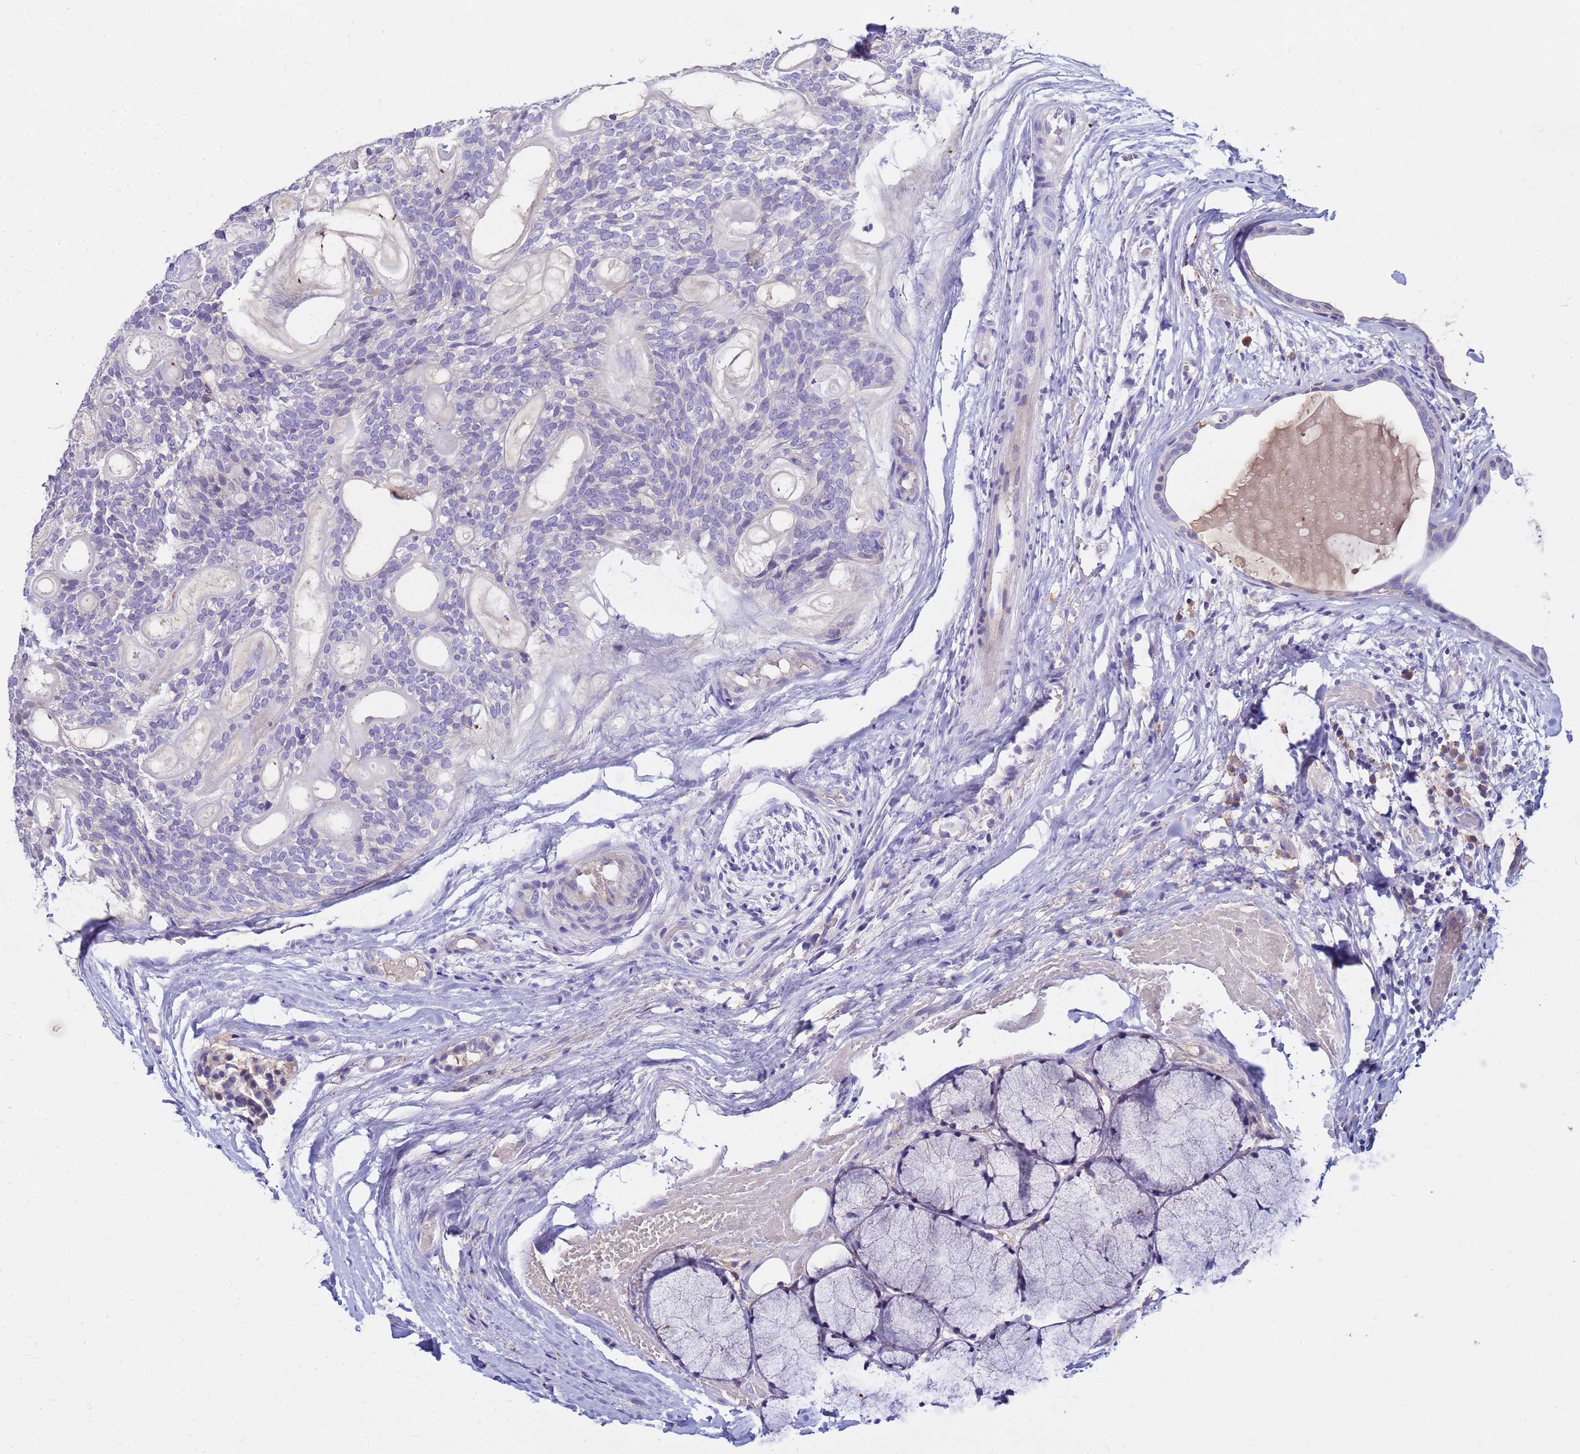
{"staining": {"intensity": "negative", "quantity": "none", "location": "none"}, "tissue": "head and neck cancer", "cell_type": "Tumor cells", "image_type": "cancer", "snomed": [{"axis": "morphology", "description": "Adenocarcinoma, NOS"}, {"axis": "topography", "description": "Head-Neck"}], "caption": "High magnification brightfield microscopy of adenocarcinoma (head and neck) stained with DAB (3,3'-diaminobenzidine) (brown) and counterstained with hematoxylin (blue): tumor cells show no significant expression.", "gene": "DPRX", "patient": {"sex": "male", "age": 66}}